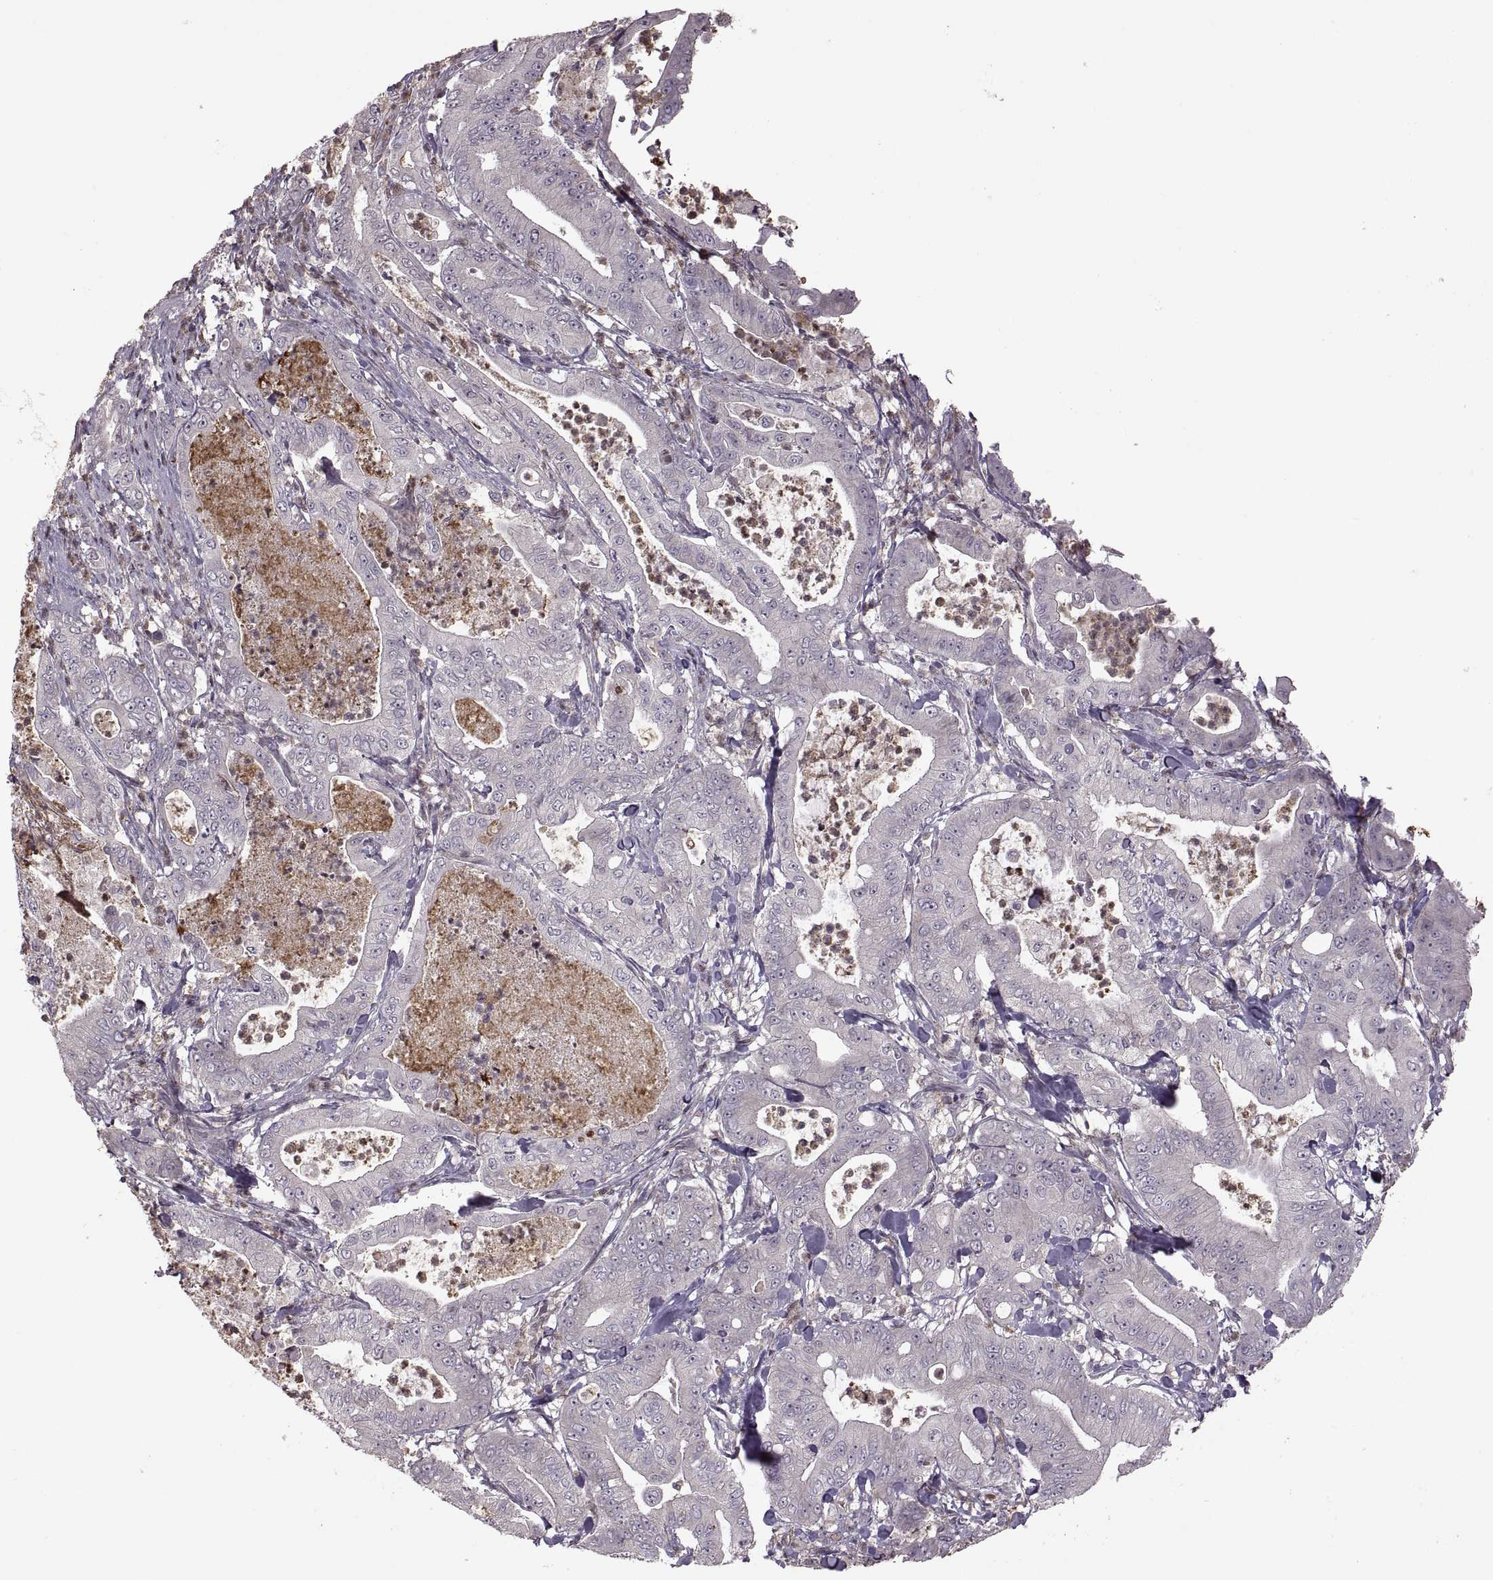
{"staining": {"intensity": "negative", "quantity": "none", "location": "none"}, "tissue": "pancreatic cancer", "cell_type": "Tumor cells", "image_type": "cancer", "snomed": [{"axis": "morphology", "description": "Adenocarcinoma, NOS"}, {"axis": "topography", "description": "Pancreas"}], "caption": "The IHC histopathology image has no significant positivity in tumor cells of pancreatic cancer tissue. Brightfield microscopy of IHC stained with DAB (brown) and hematoxylin (blue), captured at high magnification.", "gene": "PIERCE1", "patient": {"sex": "male", "age": 71}}